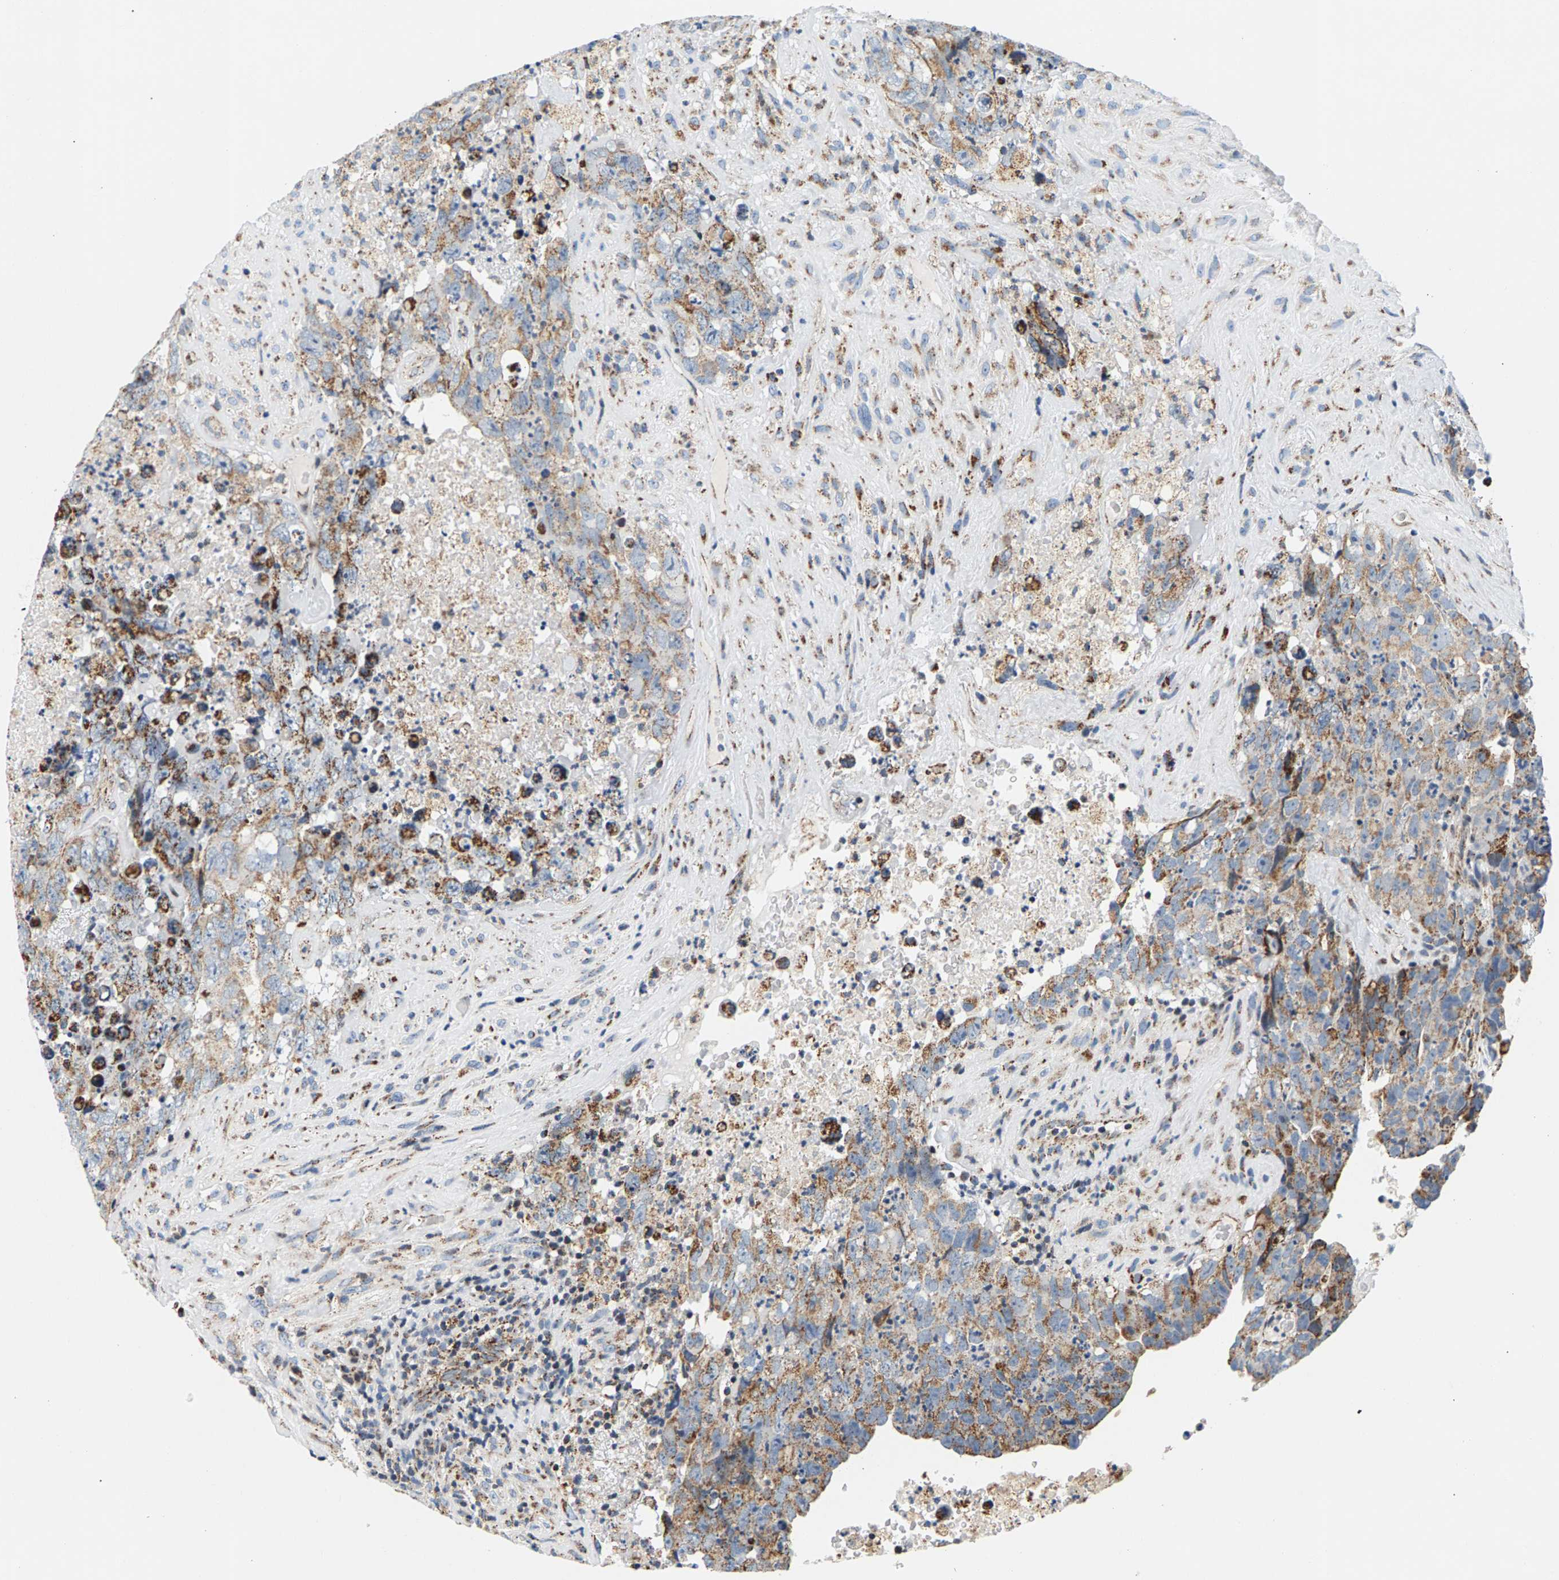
{"staining": {"intensity": "moderate", "quantity": ">75%", "location": "cytoplasmic/membranous"}, "tissue": "testis cancer", "cell_type": "Tumor cells", "image_type": "cancer", "snomed": [{"axis": "morphology", "description": "Carcinoma, Embryonal, NOS"}, {"axis": "topography", "description": "Testis"}], "caption": "Protein expression analysis of testis cancer (embryonal carcinoma) exhibits moderate cytoplasmic/membranous staining in about >75% of tumor cells.", "gene": "PDE1A", "patient": {"sex": "male", "age": 32}}